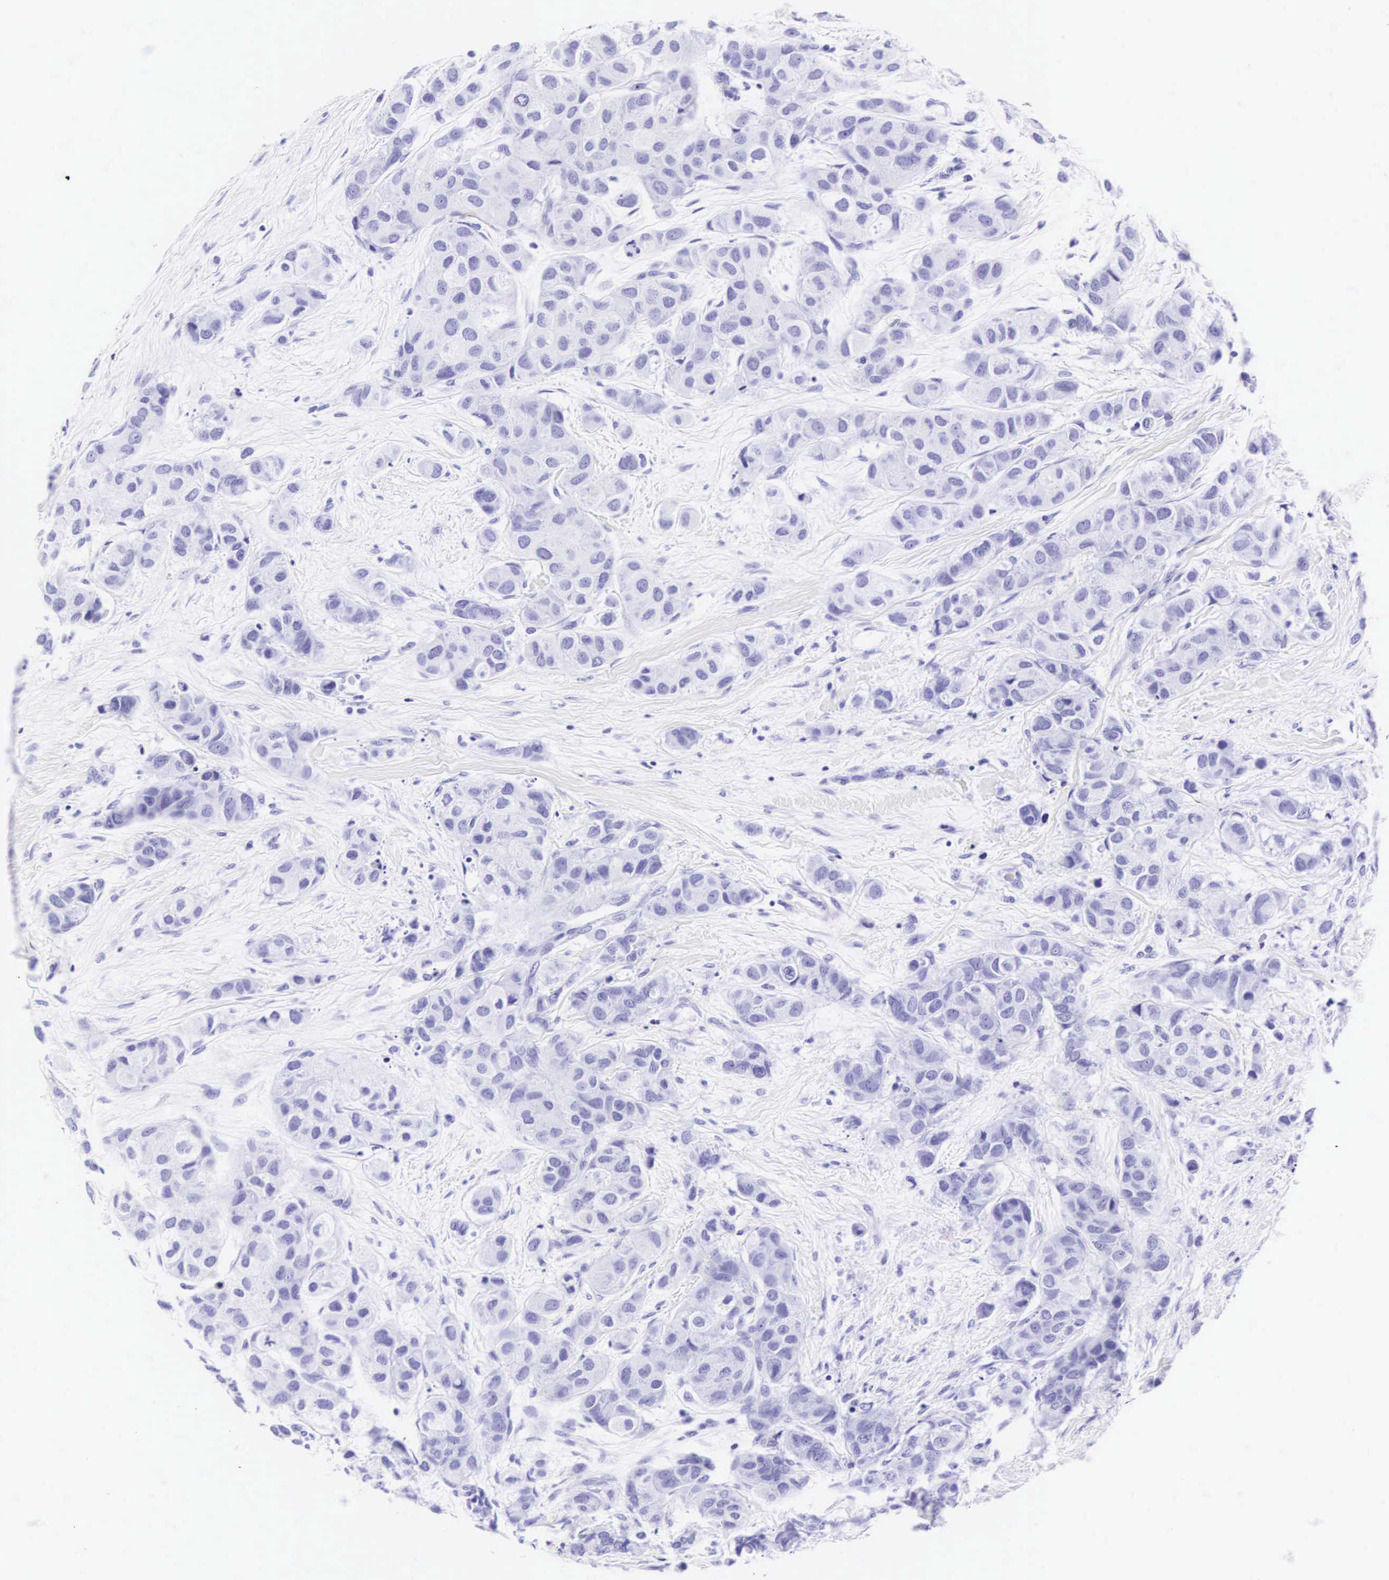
{"staining": {"intensity": "negative", "quantity": "none", "location": "none"}, "tissue": "breast cancer", "cell_type": "Tumor cells", "image_type": "cancer", "snomed": [{"axis": "morphology", "description": "Duct carcinoma"}, {"axis": "topography", "description": "Breast"}], "caption": "The micrograph reveals no staining of tumor cells in infiltrating ductal carcinoma (breast).", "gene": "CD1A", "patient": {"sex": "female", "age": 68}}